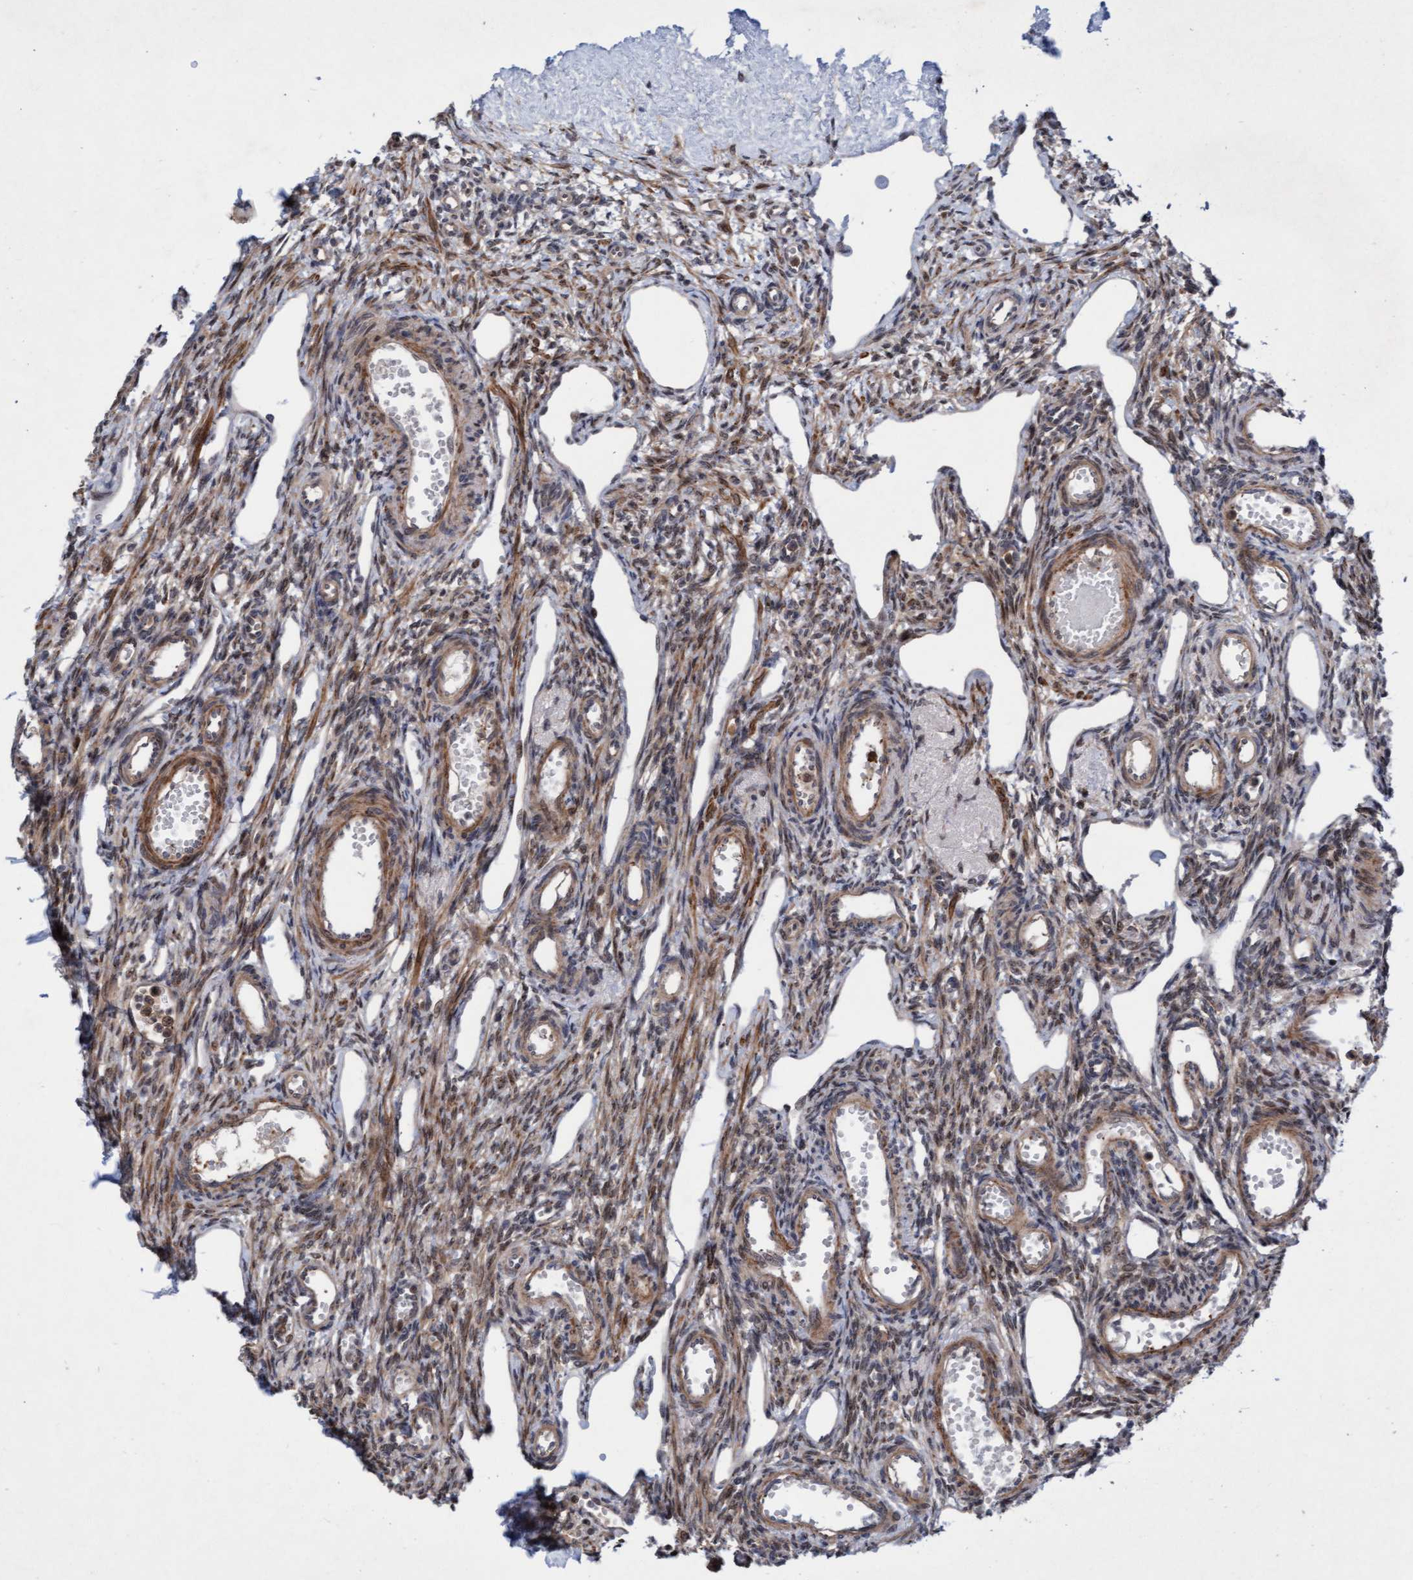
{"staining": {"intensity": "weak", "quantity": "25%-75%", "location": "cytoplasmic/membranous,nuclear"}, "tissue": "ovary", "cell_type": "Follicle cells", "image_type": "normal", "snomed": [{"axis": "morphology", "description": "Normal tissue, NOS"}, {"axis": "topography", "description": "Ovary"}], "caption": "High-magnification brightfield microscopy of unremarkable ovary stained with DAB (3,3'-diaminobenzidine) (brown) and counterstained with hematoxylin (blue). follicle cells exhibit weak cytoplasmic/membranous,nuclear positivity is seen in approximately25%-75% of cells. The protein is stained brown, and the nuclei are stained in blue (DAB IHC with brightfield microscopy, high magnification).", "gene": "RAP1GAP2", "patient": {"sex": "female", "age": 33}}